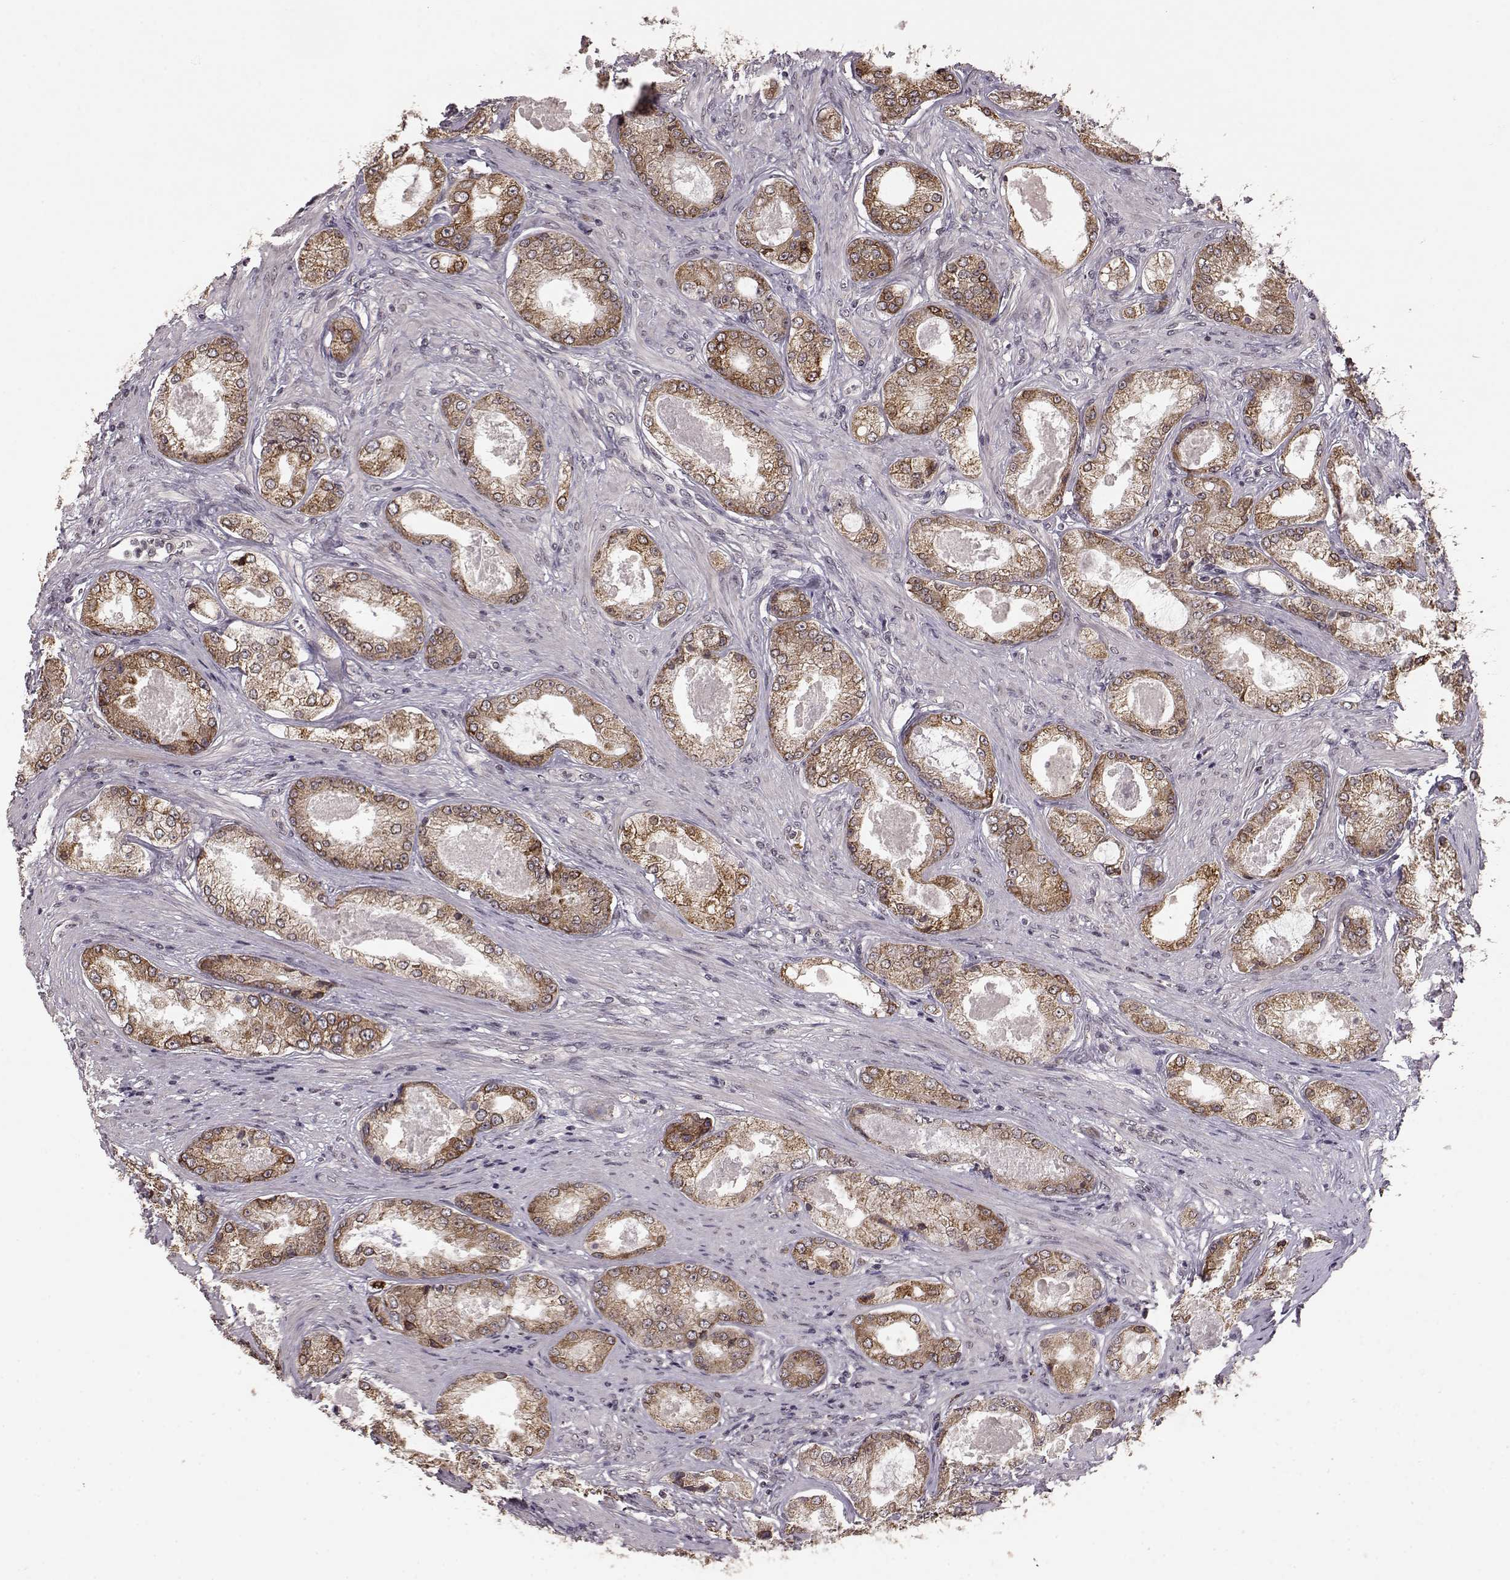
{"staining": {"intensity": "moderate", "quantity": ">75%", "location": "cytoplasmic/membranous"}, "tissue": "prostate cancer", "cell_type": "Tumor cells", "image_type": "cancer", "snomed": [{"axis": "morphology", "description": "Adenocarcinoma, Low grade"}, {"axis": "topography", "description": "Prostate"}], "caption": "An image of human prostate cancer stained for a protein shows moderate cytoplasmic/membranous brown staining in tumor cells. (DAB (3,3'-diaminobenzidine) IHC with brightfield microscopy, high magnification).", "gene": "ELOVL5", "patient": {"sex": "male", "age": 68}}